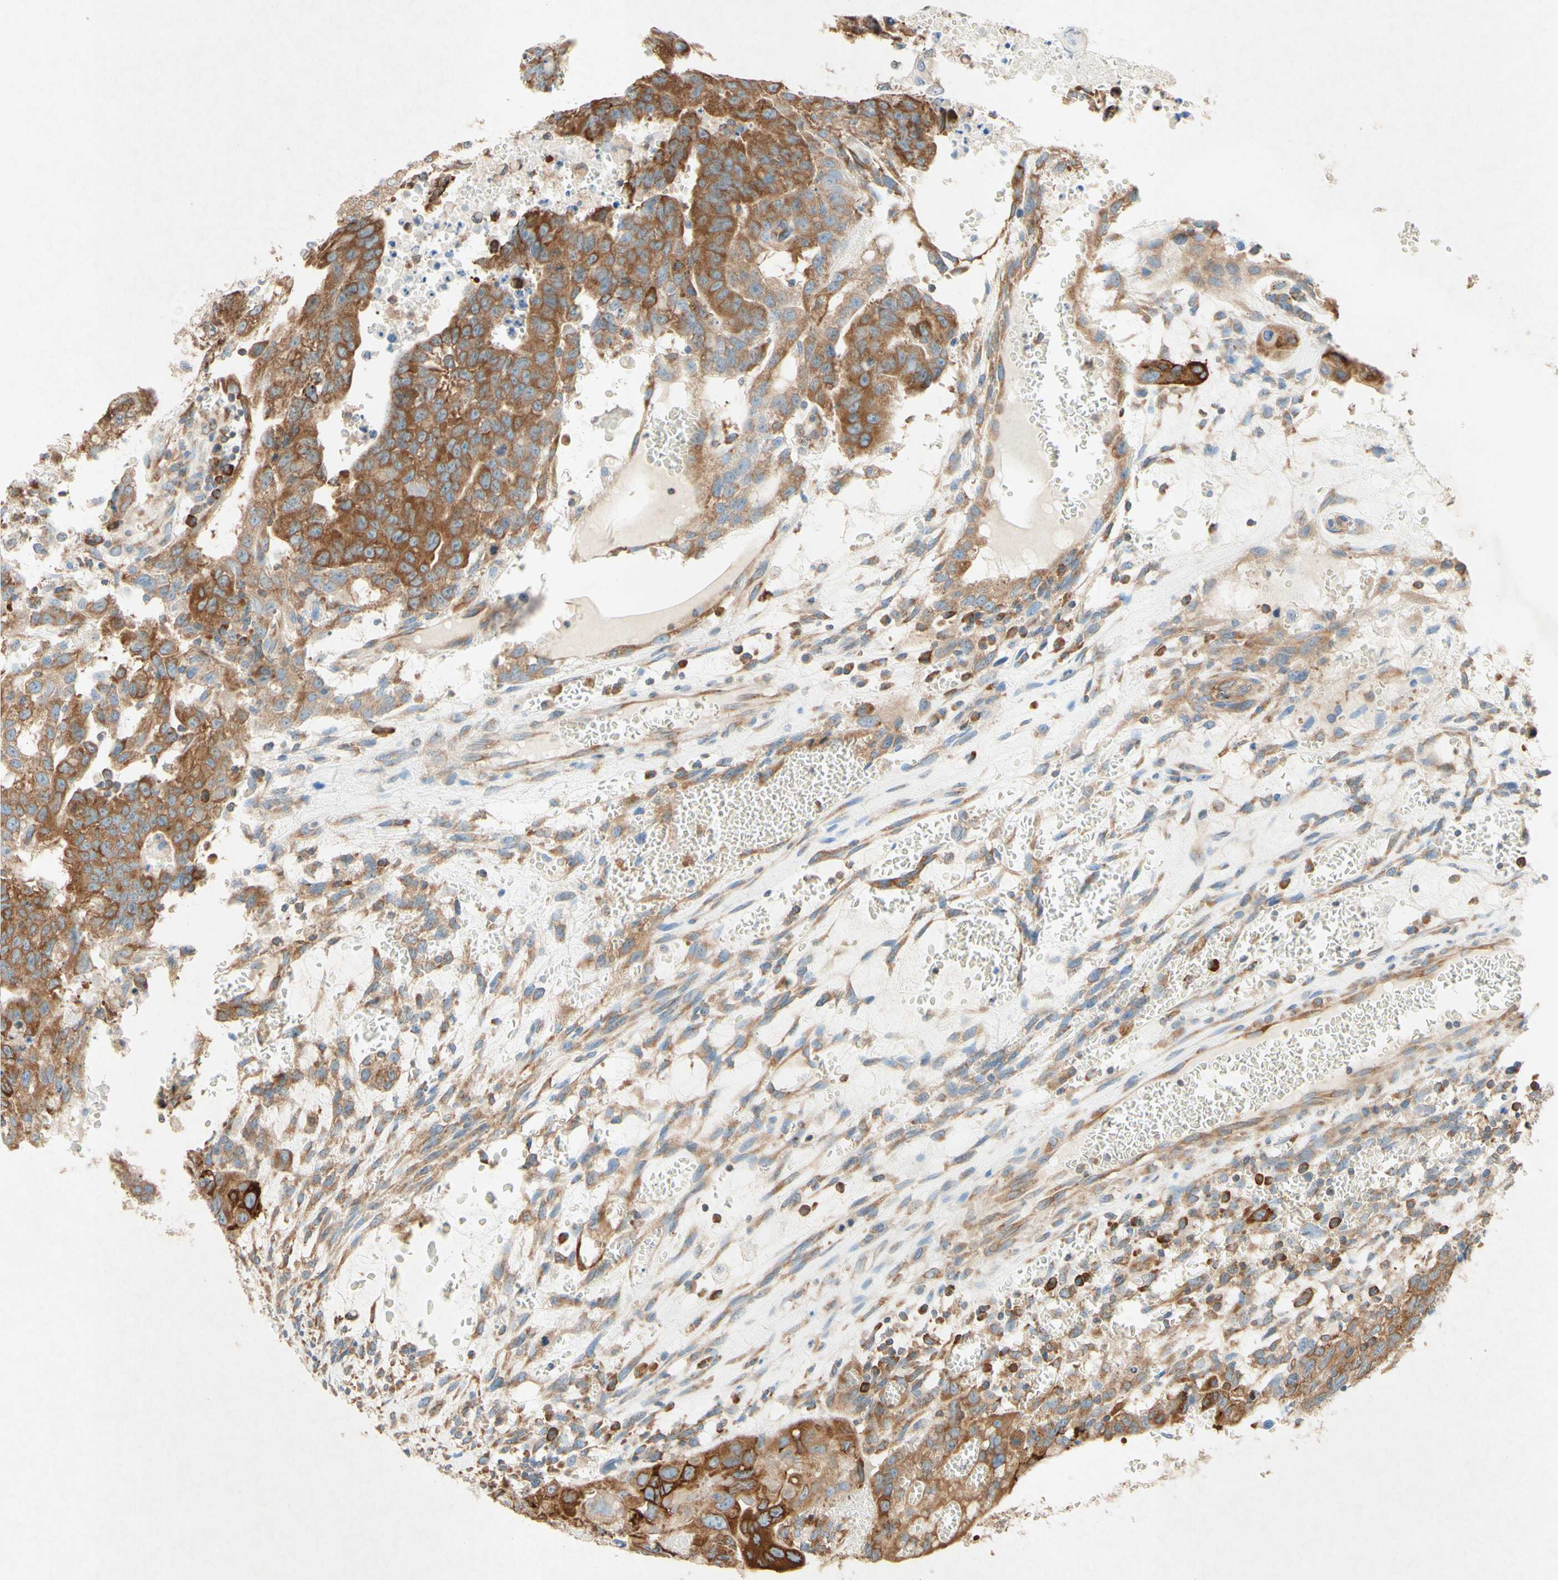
{"staining": {"intensity": "strong", "quantity": ">75%", "location": "cytoplasmic/membranous"}, "tissue": "testis cancer", "cell_type": "Tumor cells", "image_type": "cancer", "snomed": [{"axis": "morphology", "description": "Seminoma, NOS"}, {"axis": "morphology", "description": "Carcinoma, Embryonal, NOS"}, {"axis": "topography", "description": "Testis"}], "caption": "Testis cancer (embryonal carcinoma) was stained to show a protein in brown. There is high levels of strong cytoplasmic/membranous positivity in about >75% of tumor cells. The staining was performed using DAB to visualize the protein expression in brown, while the nuclei were stained in blue with hematoxylin (Magnification: 20x).", "gene": "PABPC1", "patient": {"sex": "male", "age": 52}}